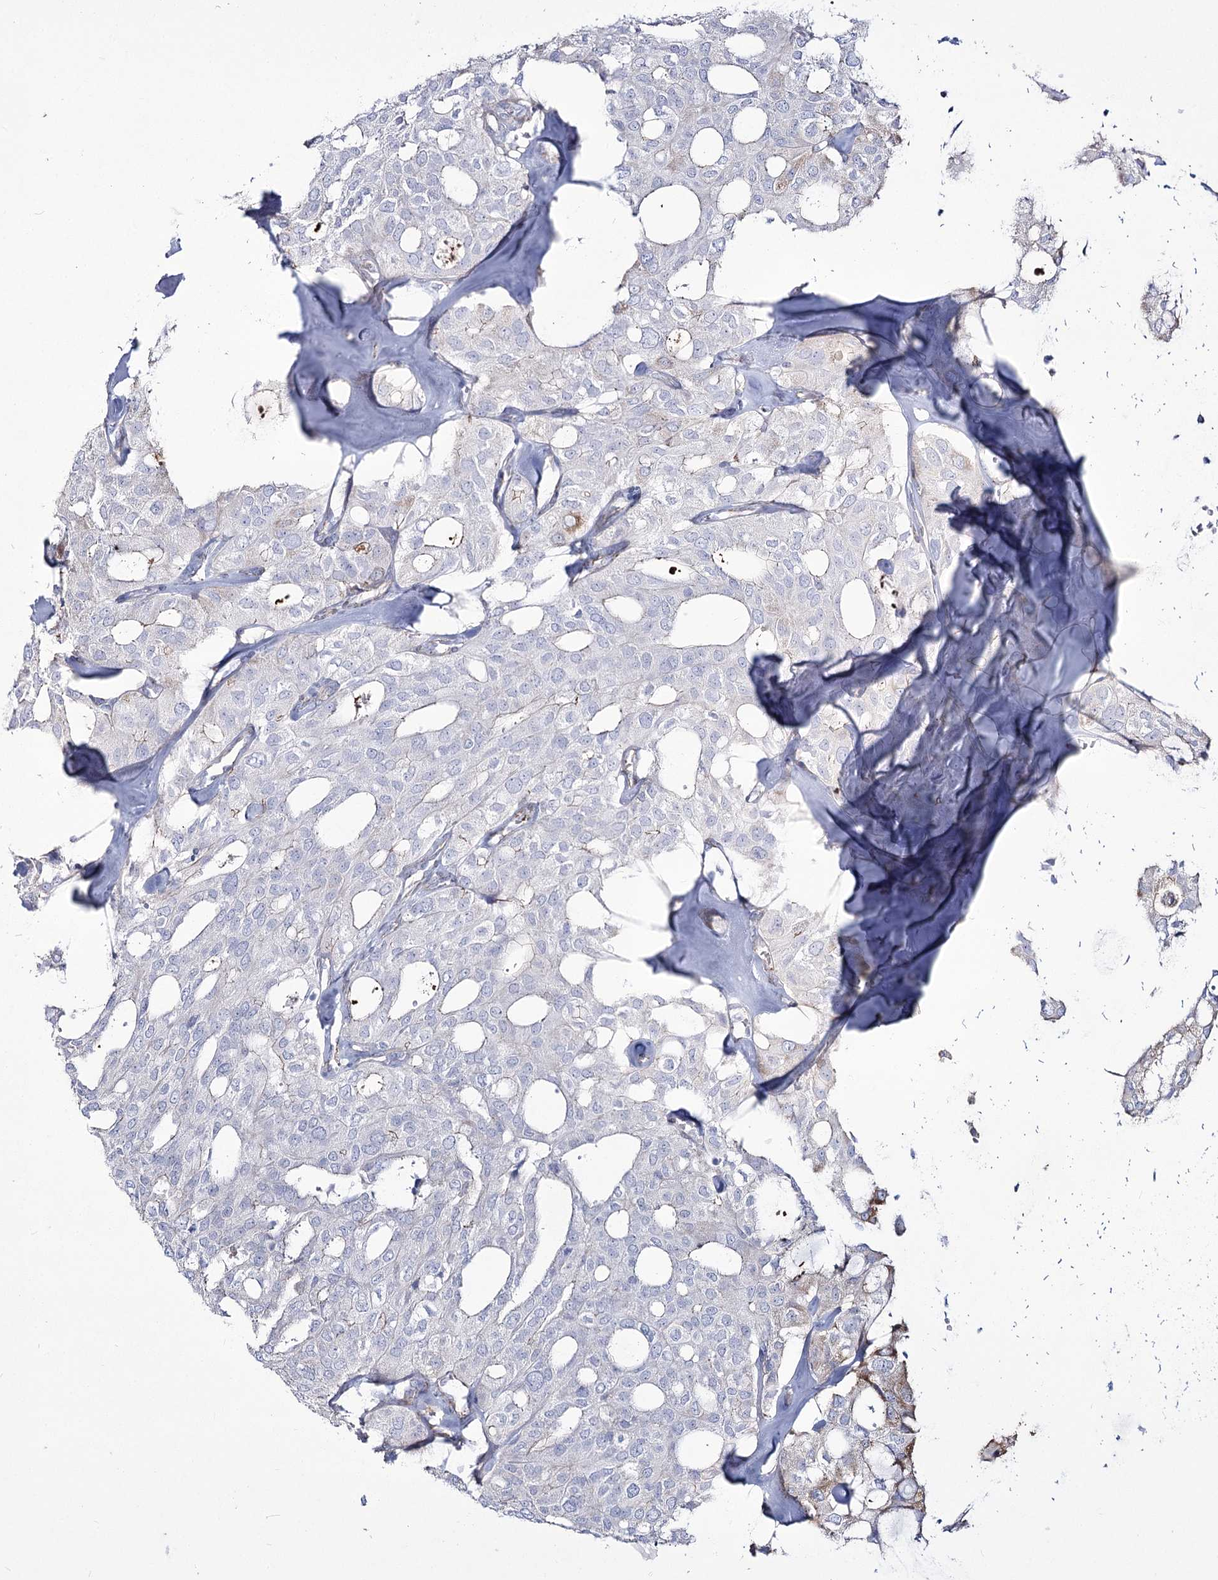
{"staining": {"intensity": "negative", "quantity": "none", "location": "none"}, "tissue": "thyroid cancer", "cell_type": "Tumor cells", "image_type": "cancer", "snomed": [{"axis": "morphology", "description": "Follicular adenoma carcinoma, NOS"}, {"axis": "topography", "description": "Thyroid gland"}], "caption": "Immunohistochemical staining of human follicular adenoma carcinoma (thyroid) shows no significant expression in tumor cells.", "gene": "ME3", "patient": {"sex": "male", "age": 75}}